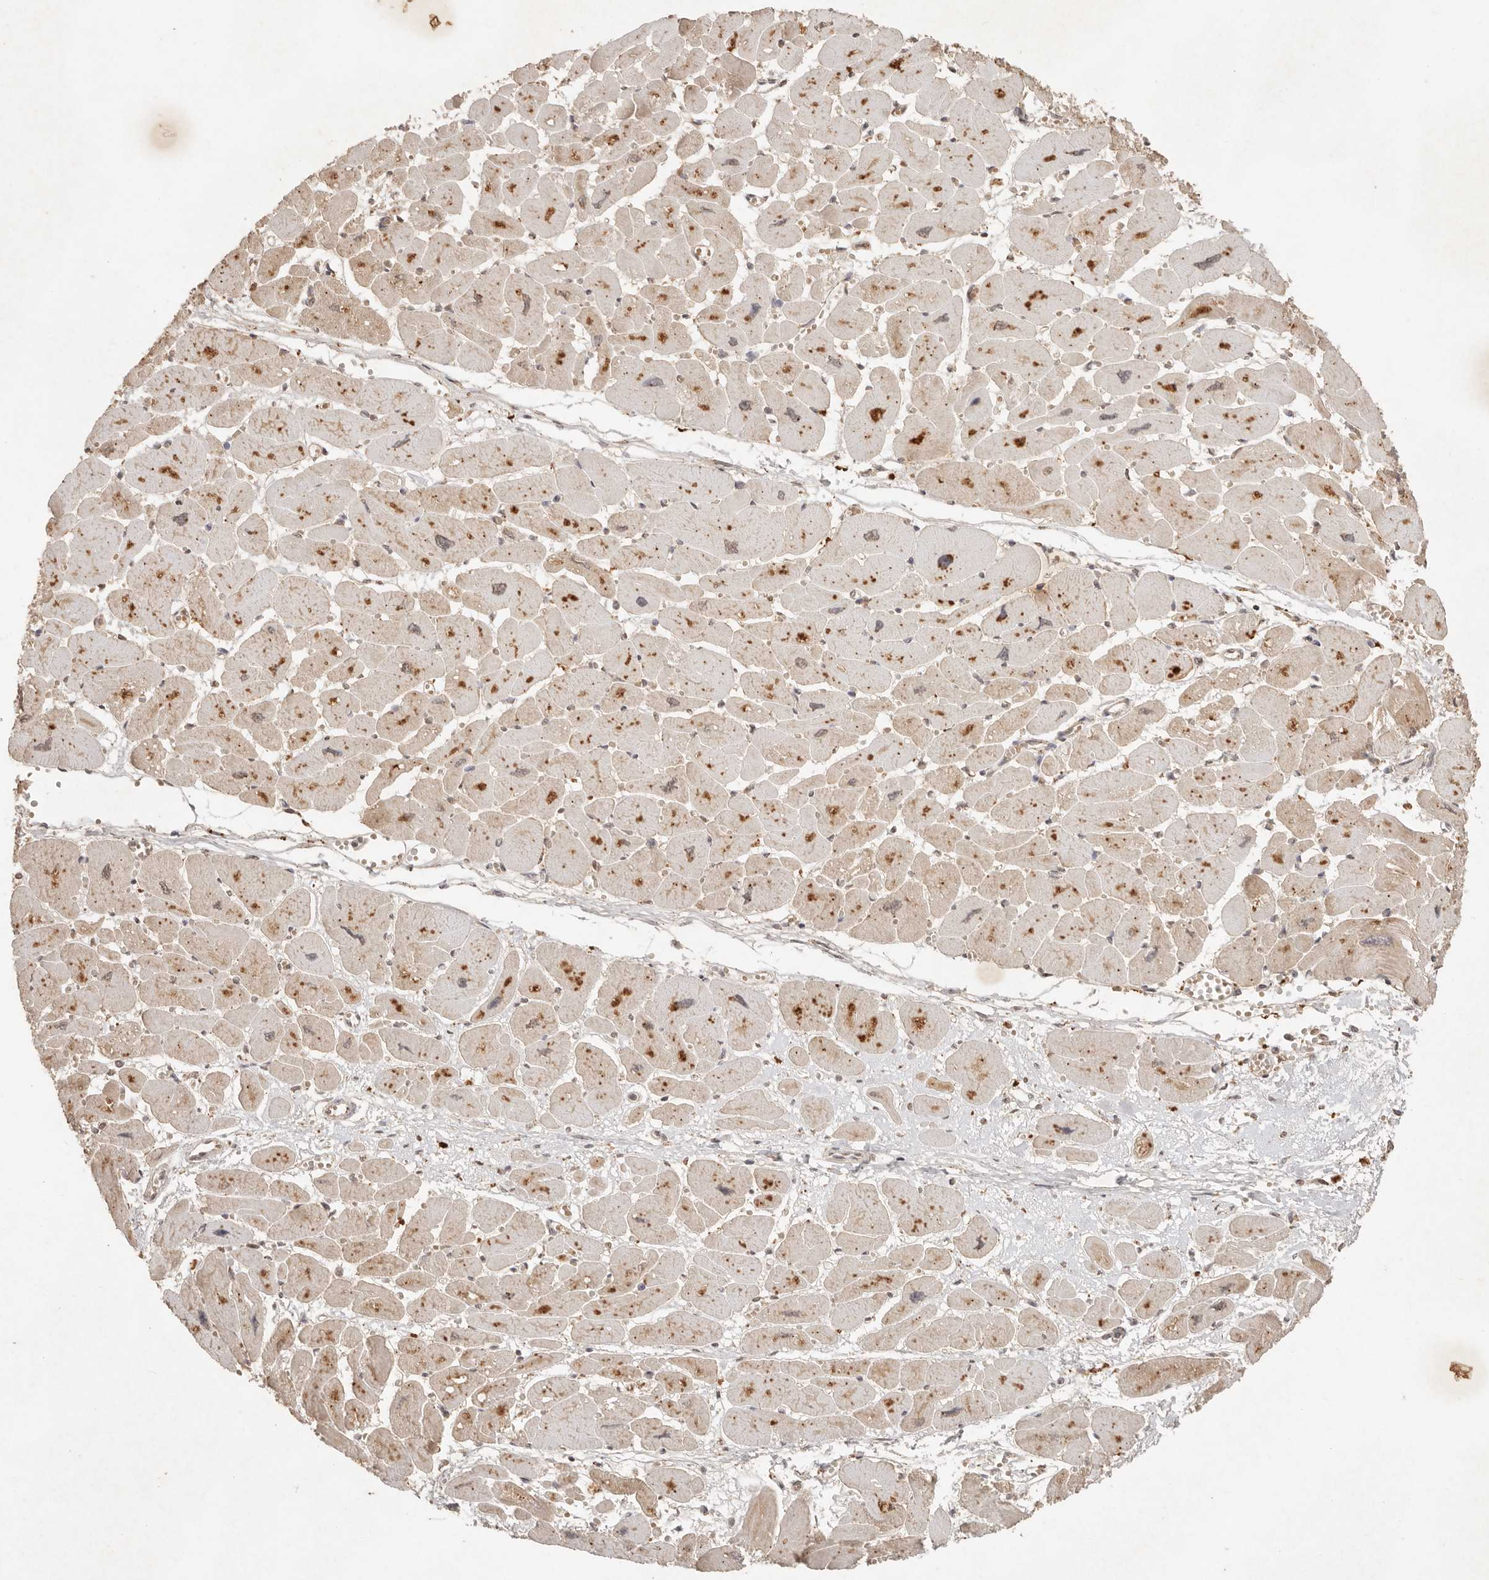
{"staining": {"intensity": "moderate", "quantity": ">75%", "location": "cytoplasmic/membranous"}, "tissue": "heart muscle", "cell_type": "Cardiomyocytes", "image_type": "normal", "snomed": [{"axis": "morphology", "description": "Normal tissue, NOS"}, {"axis": "topography", "description": "Heart"}], "caption": "Cardiomyocytes show moderate cytoplasmic/membranous staining in about >75% of cells in normal heart muscle. The protein is stained brown, and the nuclei are stained in blue (DAB (3,3'-diaminobenzidine) IHC with brightfield microscopy, high magnification).", "gene": "LMO4", "patient": {"sex": "female", "age": 54}}